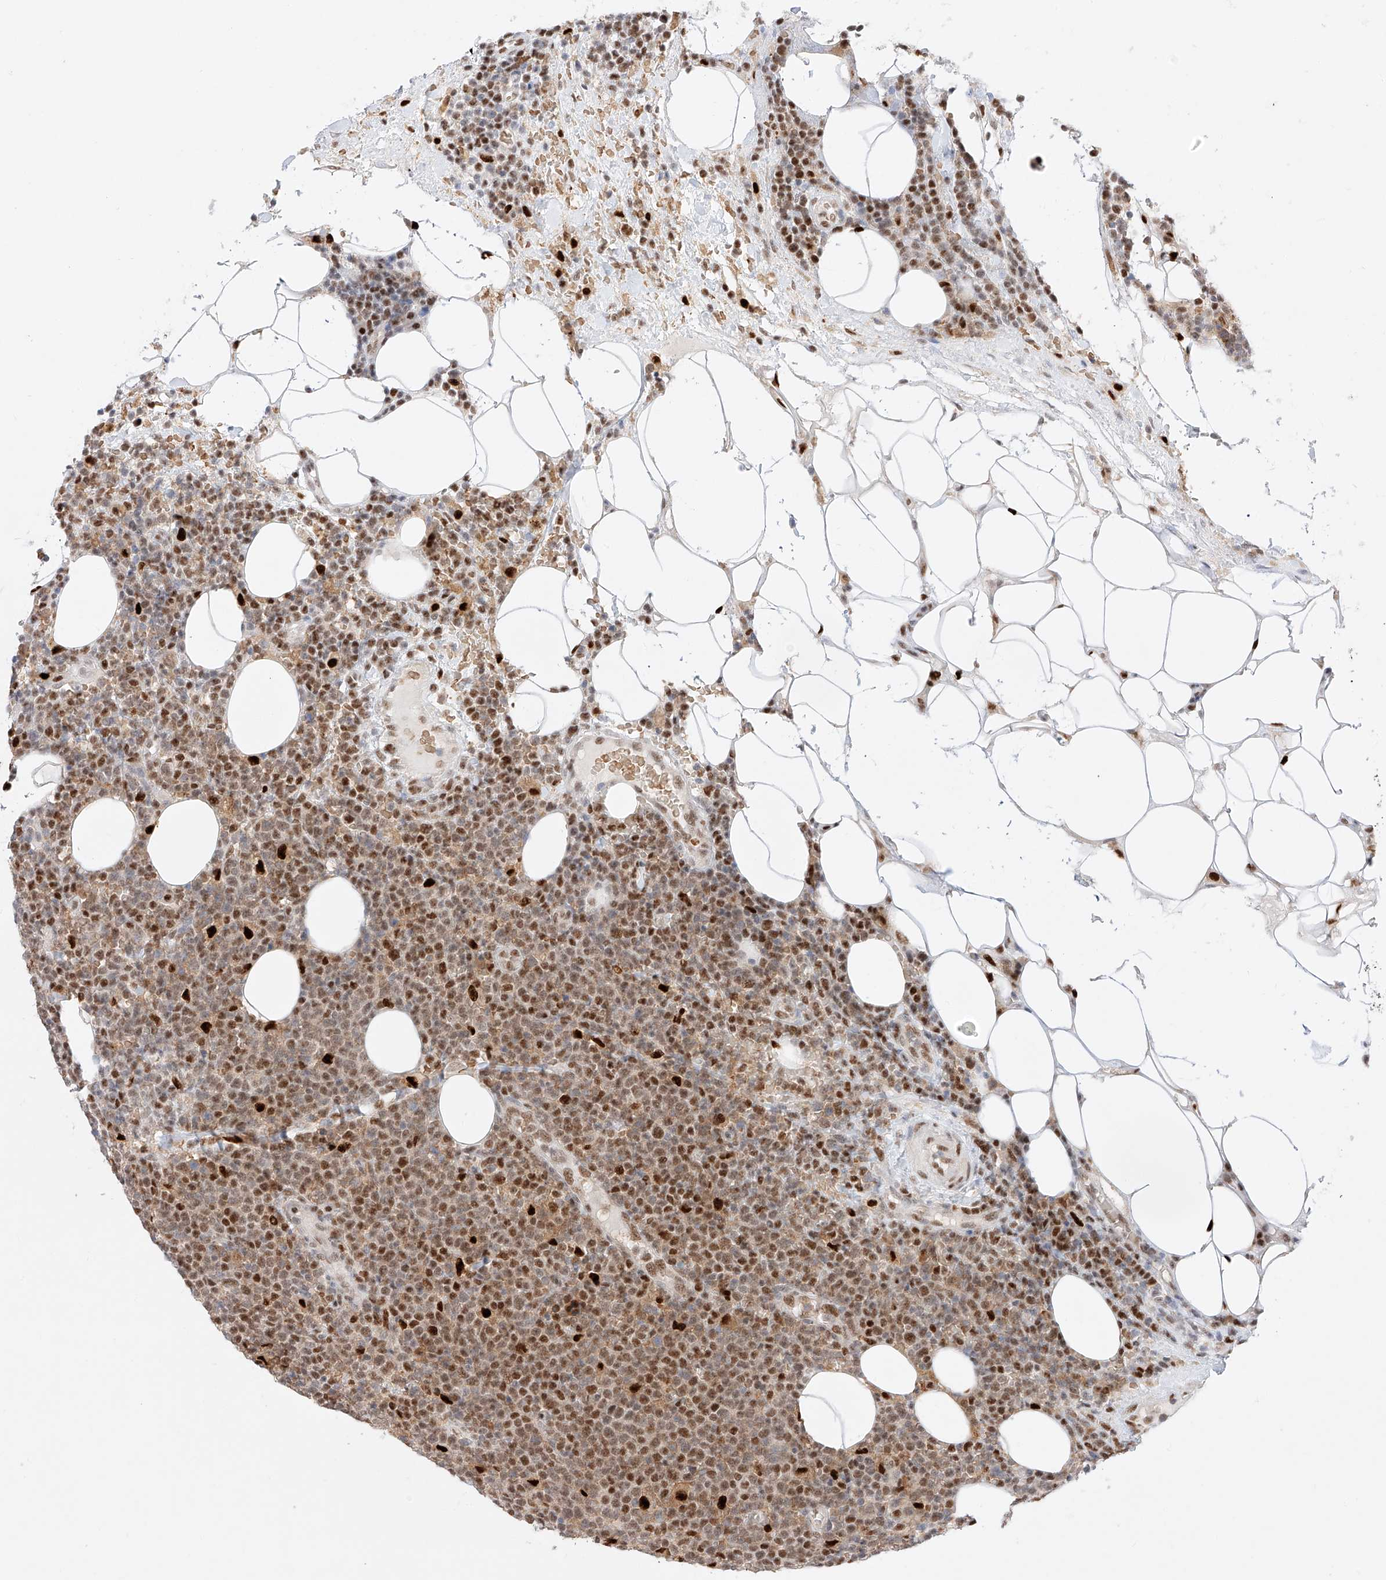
{"staining": {"intensity": "moderate", "quantity": ">75%", "location": "nuclear"}, "tissue": "lymphoma", "cell_type": "Tumor cells", "image_type": "cancer", "snomed": [{"axis": "morphology", "description": "Malignant lymphoma, non-Hodgkin's type, High grade"}, {"axis": "topography", "description": "Lymph node"}], "caption": "Lymphoma tissue shows moderate nuclear expression in about >75% of tumor cells", "gene": "APIP", "patient": {"sex": "male", "age": 61}}